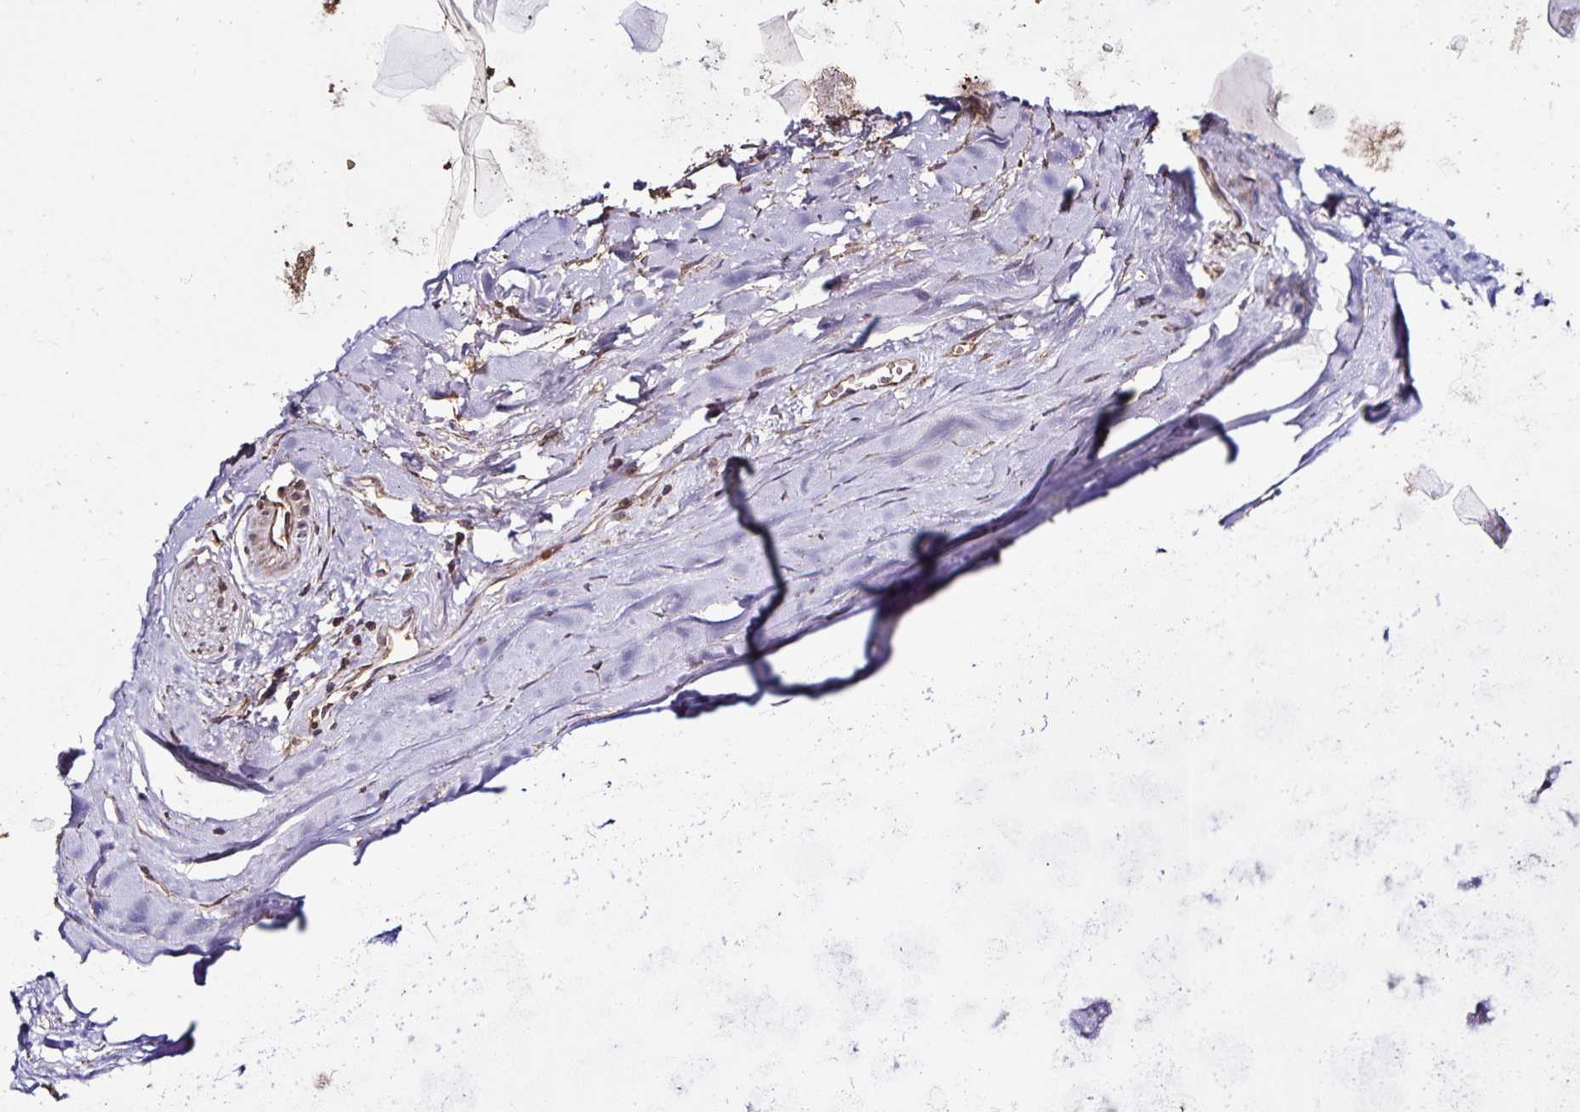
{"staining": {"intensity": "negative", "quantity": "none", "location": "none"}, "tissue": "adipose tissue", "cell_type": "Adipocytes", "image_type": "normal", "snomed": [{"axis": "morphology", "description": "Normal tissue, NOS"}, {"axis": "topography", "description": "Cartilage tissue"}, {"axis": "topography", "description": "Nasopharynx"}, {"axis": "topography", "description": "Thyroid gland"}], "caption": "Image shows no significant protein staining in adipocytes of benign adipose tissue. (DAB (3,3'-diaminobenzidine) immunohistochemistry visualized using brightfield microscopy, high magnification).", "gene": "MAN1A1", "patient": {"sex": "male", "age": 63}}